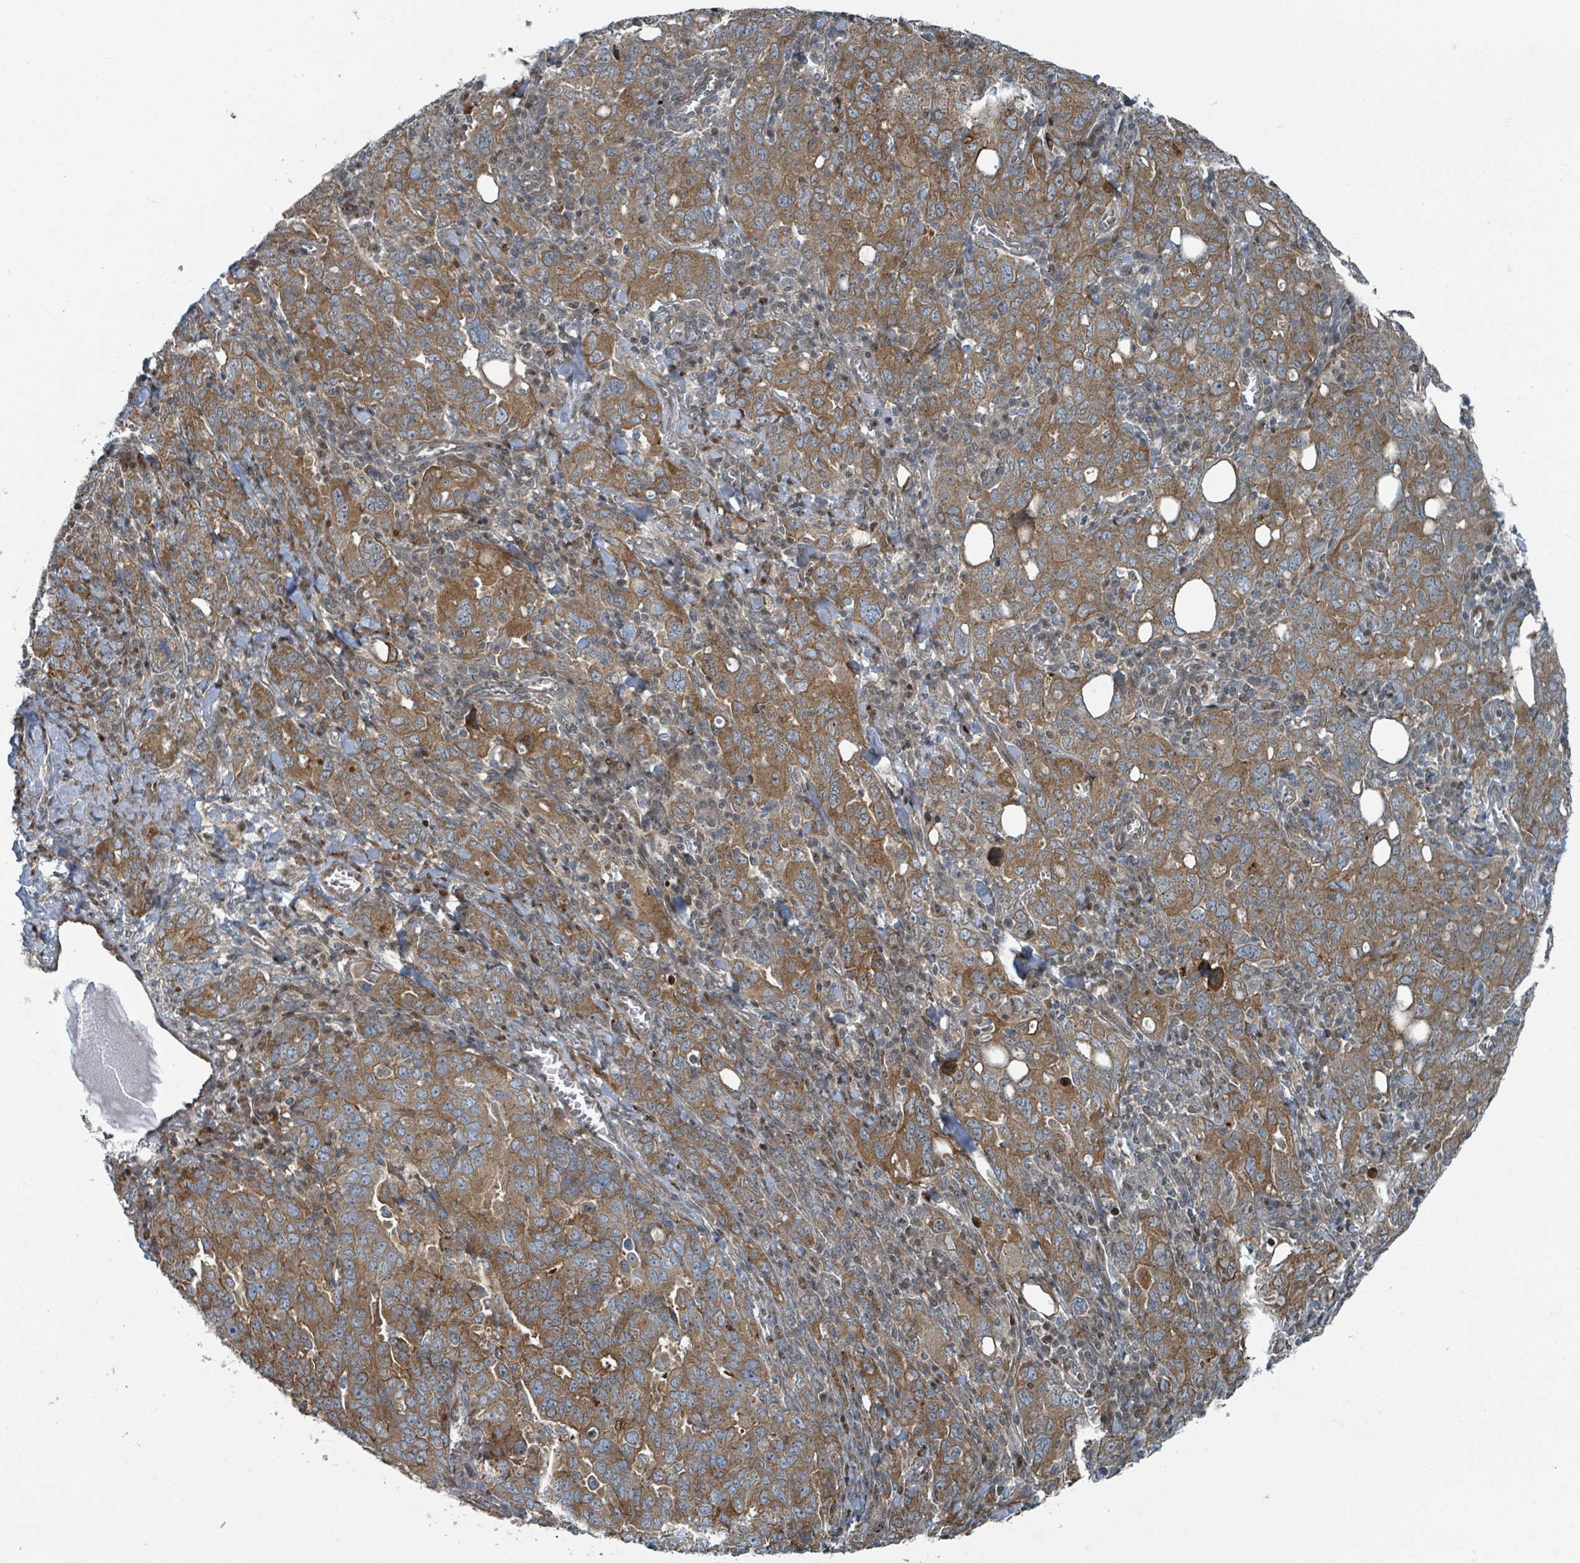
{"staining": {"intensity": "moderate", "quantity": ">75%", "location": "cytoplasmic/membranous"}, "tissue": "ovarian cancer", "cell_type": "Tumor cells", "image_type": "cancer", "snomed": [{"axis": "morphology", "description": "Carcinoma, endometroid"}, {"axis": "topography", "description": "Ovary"}], "caption": "IHC image of neoplastic tissue: ovarian cancer (endometroid carcinoma) stained using IHC reveals medium levels of moderate protein expression localized specifically in the cytoplasmic/membranous of tumor cells, appearing as a cytoplasmic/membranous brown color.", "gene": "RHPN2", "patient": {"sex": "female", "age": 62}}